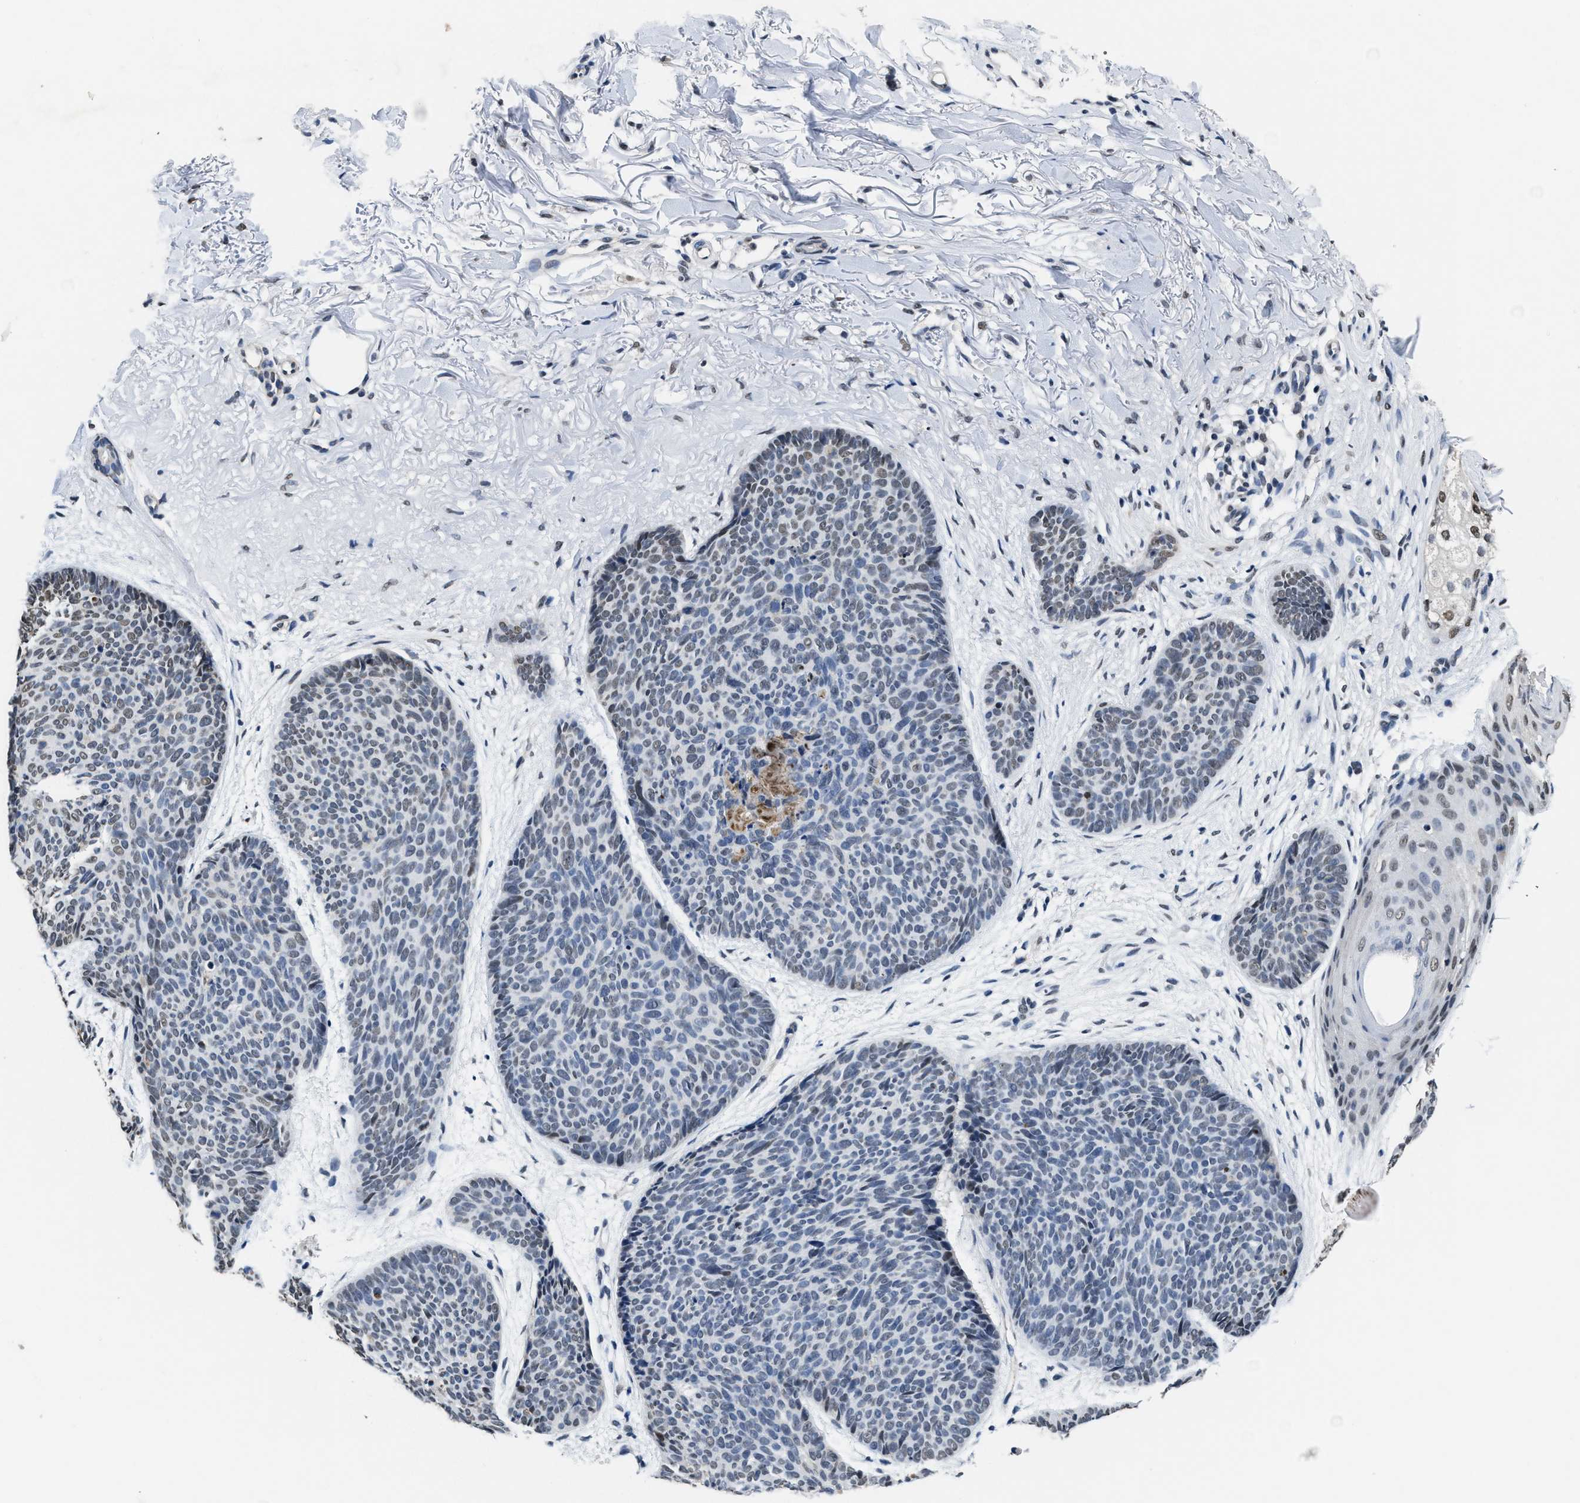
{"staining": {"intensity": "weak", "quantity": "<25%", "location": "nuclear"}, "tissue": "skin cancer", "cell_type": "Tumor cells", "image_type": "cancer", "snomed": [{"axis": "morphology", "description": "Normal tissue, NOS"}, {"axis": "morphology", "description": "Basal cell carcinoma"}, {"axis": "topography", "description": "Skin"}], "caption": "IHC histopathology image of skin basal cell carcinoma stained for a protein (brown), which displays no positivity in tumor cells.", "gene": "SUPT16H", "patient": {"sex": "female", "age": 70}}